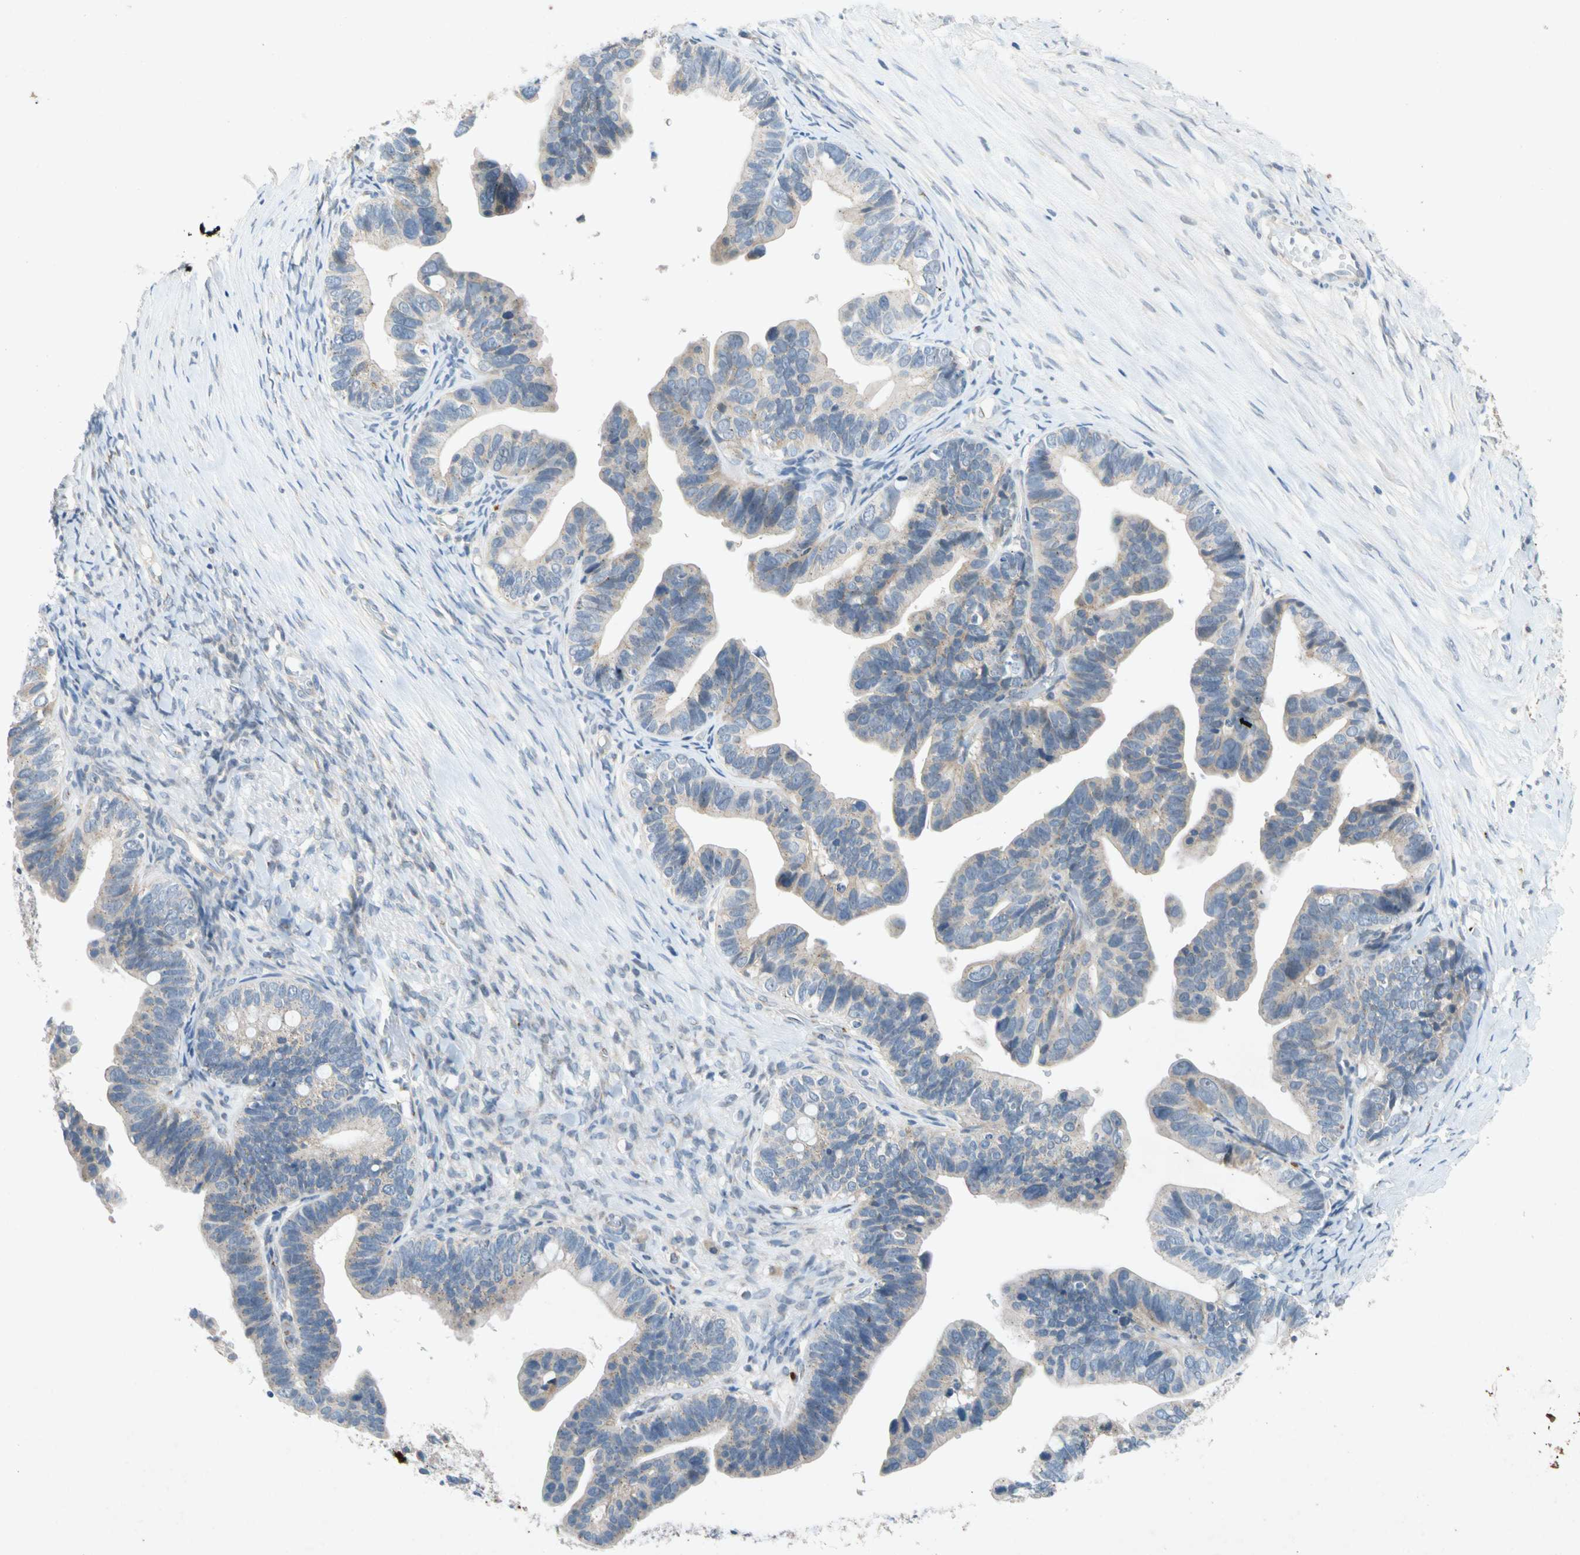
{"staining": {"intensity": "weak", "quantity": "<25%", "location": "cytoplasmic/membranous"}, "tissue": "ovarian cancer", "cell_type": "Tumor cells", "image_type": "cancer", "snomed": [{"axis": "morphology", "description": "Cystadenocarcinoma, serous, NOS"}, {"axis": "topography", "description": "Ovary"}], "caption": "This histopathology image is of ovarian cancer stained with IHC to label a protein in brown with the nuclei are counter-stained blue. There is no positivity in tumor cells. (DAB (3,3'-diaminobenzidine) IHC with hematoxylin counter stain).", "gene": "GASK1B", "patient": {"sex": "female", "age": 56}}